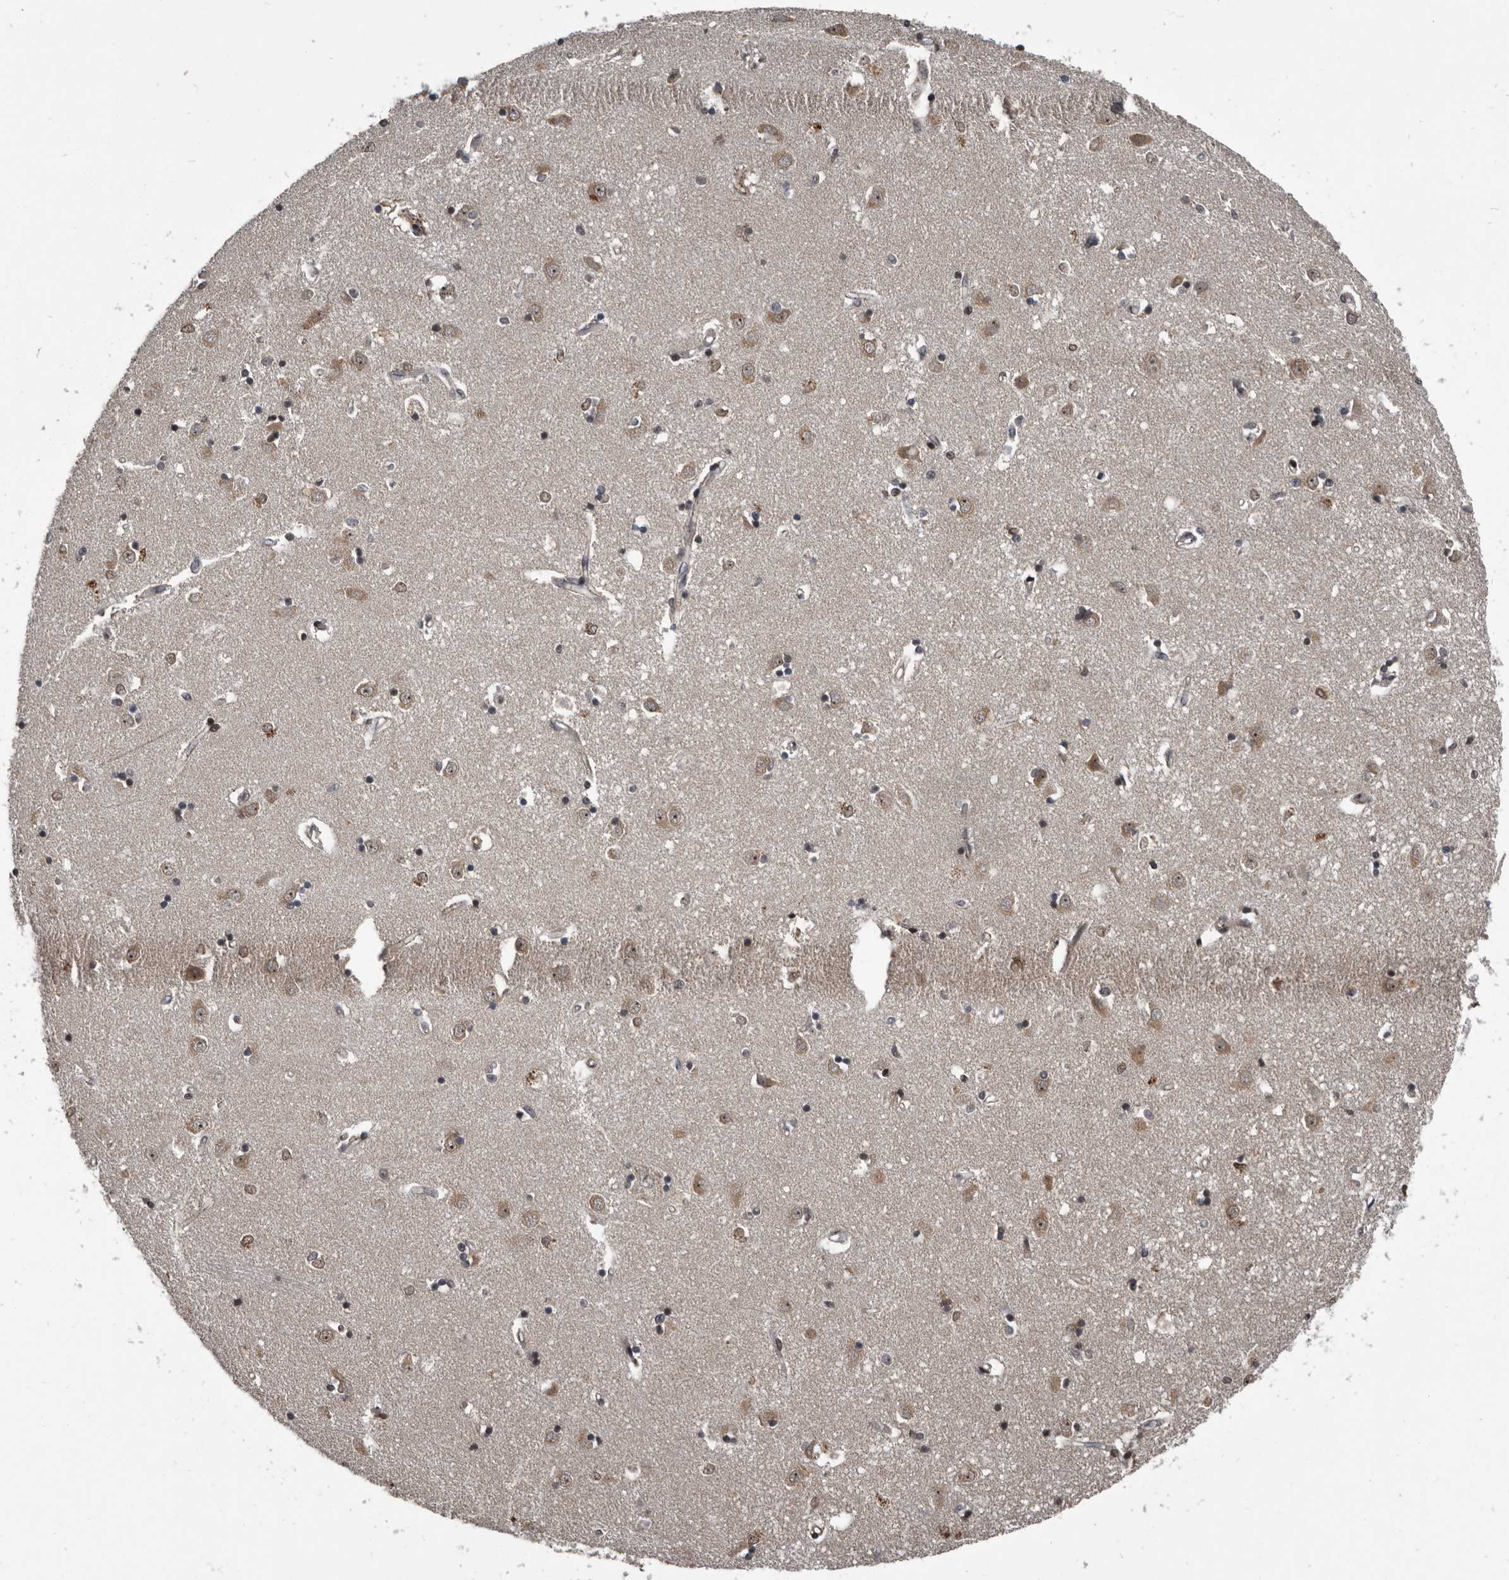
{"staining": {"intensity": "moderate", "quantity": "25%-75%", "location": "nuclear"}, "tissue": "caudate", "cell_type": "Glial cells", "image_type": "normal", "snomed": [{"axis": "morphology", "description": "Normal tissue, NOS"}, {"axis": "topography", "description": "Lateral ventricle wall"}], "caption": "Immunohistochemical staining of benign human caudate demonstrates moderate nuclear protein expression in approximately 25%-75% of glial cells. The staining was performed using DAB (3,3'-diaminobenzidine), with brown indicating positive protein expression. Nuclei are stained blue with hematoxylin.", "gene": "CHD1L", "patient": {"sex": "male", "age": 45}}